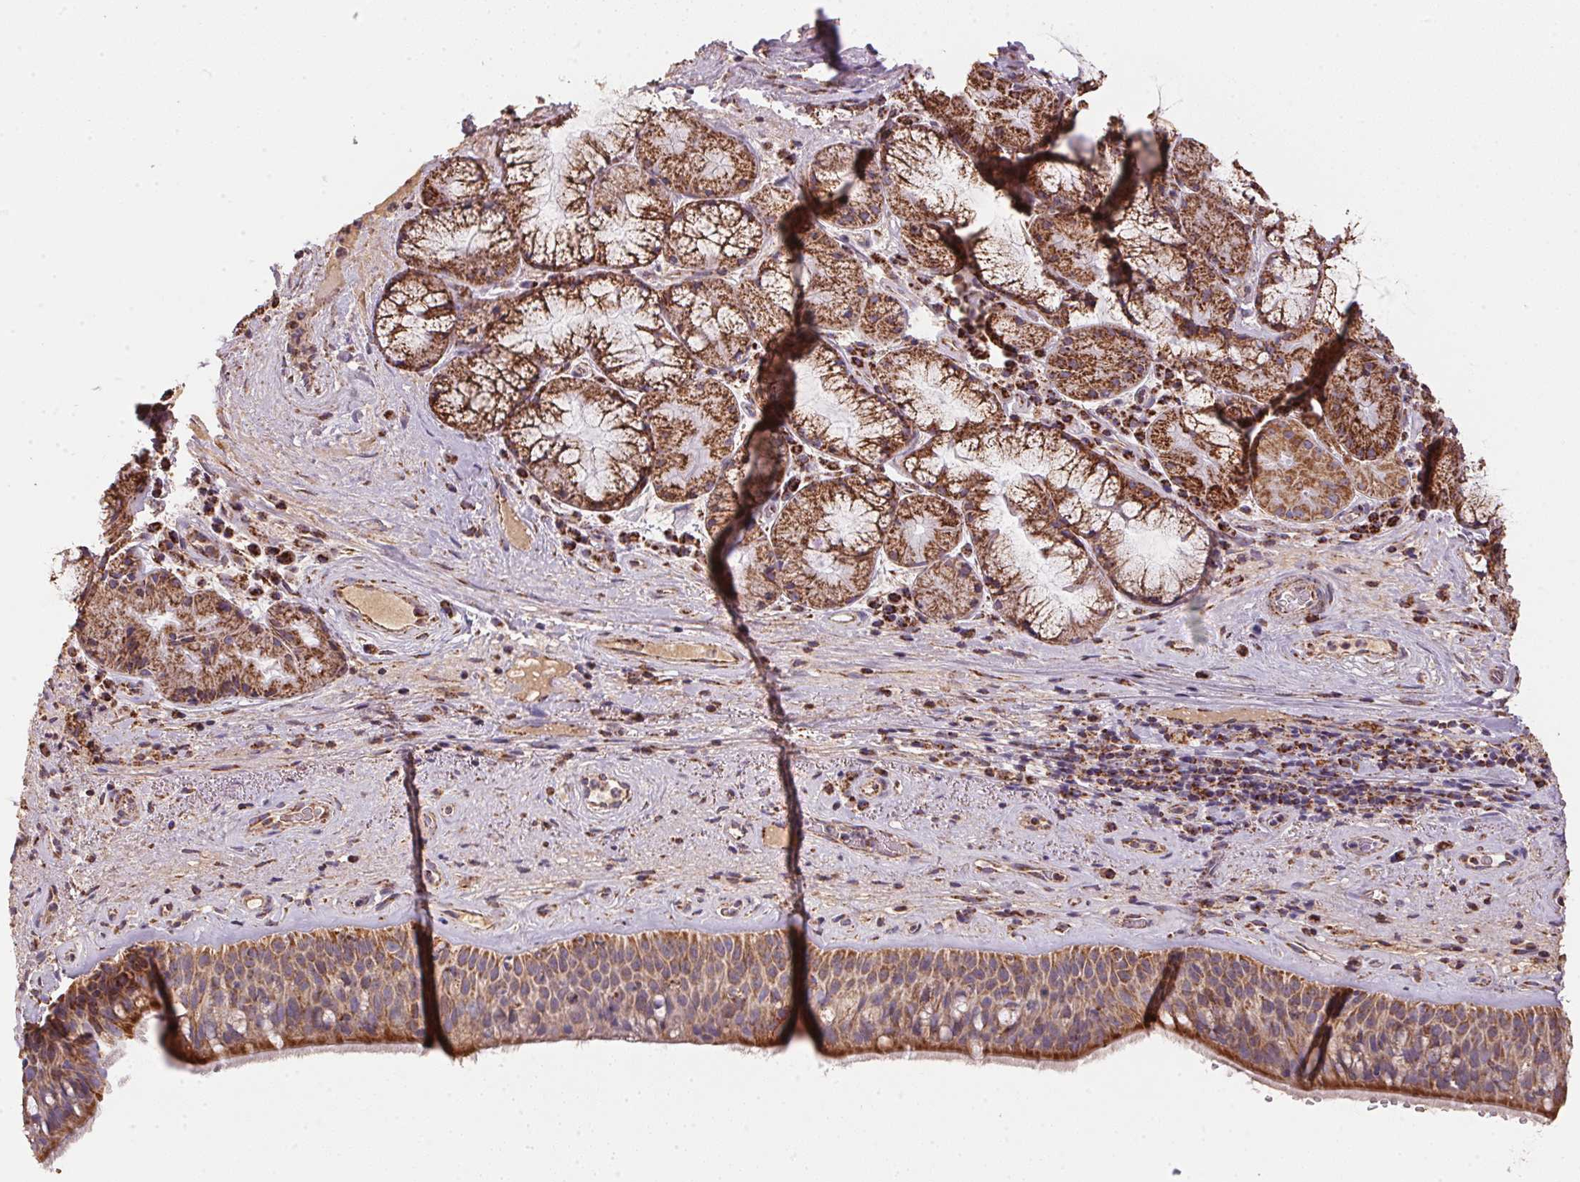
{"staining": {"intensity": "strong", "quantity": ">75%", "location": "cytoplasmic/membranous"}, "tissue": "bronchus", "cell_type": "Respiratory epithelial cells", "image_type": "normal", "snomed": [{"axis": "morphology", "description": "Normal tissue, NOS"}, {"axis": "topography", "description": "Bronchus"}], "caption": "Immunohistochemistry (DAB) staining of normal human bronchus reveals strong cytoplasmic/membranous protein positivity in approximately >75% of respiratory epithelial cells.", "gene": "NDUFS2", "patient": {"sex": "male", "age": 48}}